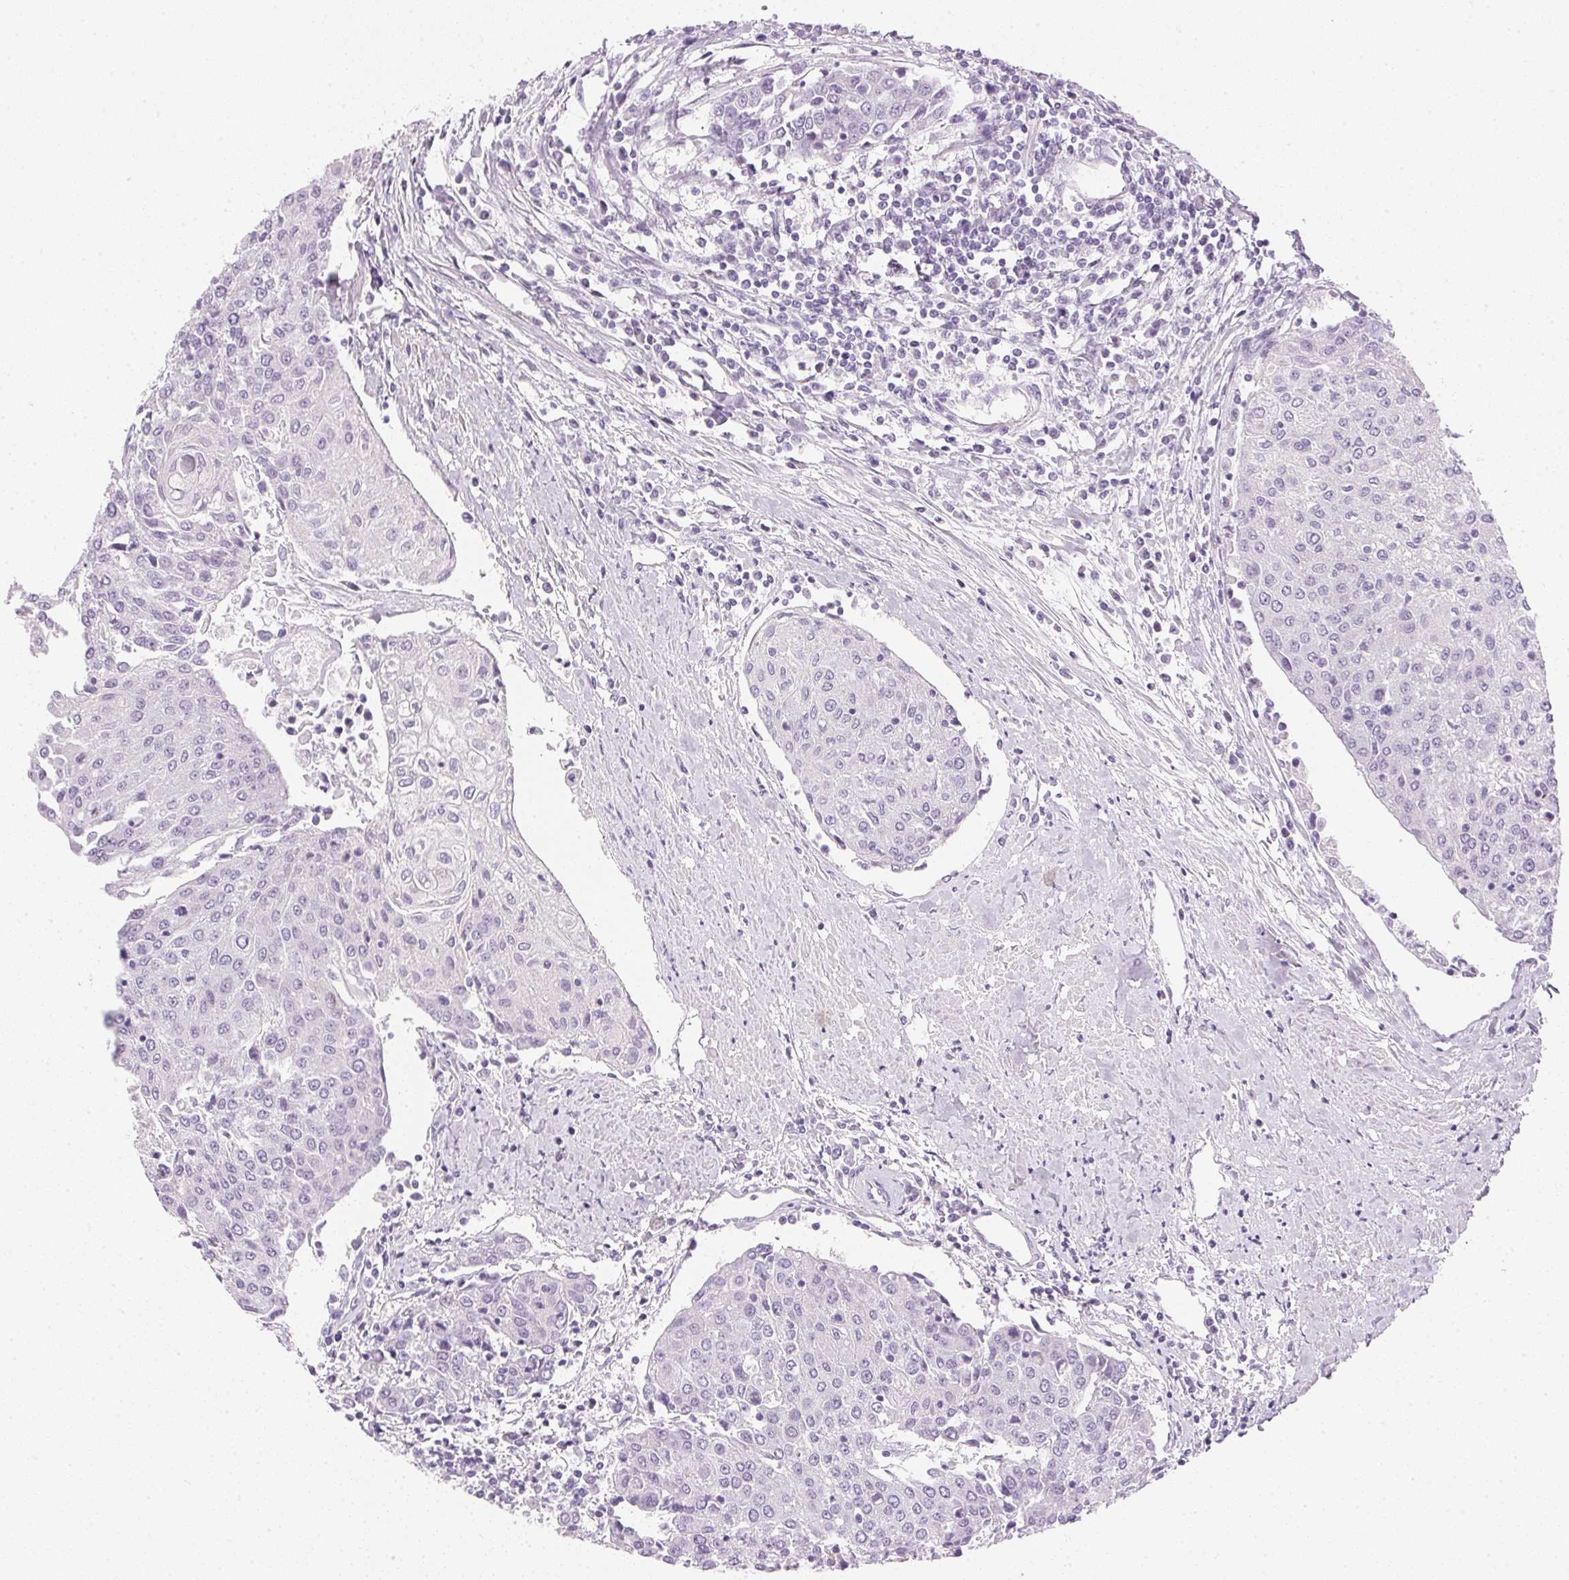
{"staining": {"intensity": "negative", "quantity": "none", "location": "none"}, "tissue": "urothelial cancer", "cell_type": "Tumor cells", "image_type": "cancer", "snomed": [{"axis": "morphology", "description": "Urothelial carcinoma, High grade"}, {"axis": "topography", "description": "Urinary bladder"}], "caption": "Tumor cells show no significant expression in urothelial cancer. The staining was performed using DAB to visualize the protein expression in brown, while the nuclei were stained in blue with hematoxylin (Magnification: 20x).", "gene": "IGFBP1", "patient": {"sex": "female", "age": 85}}